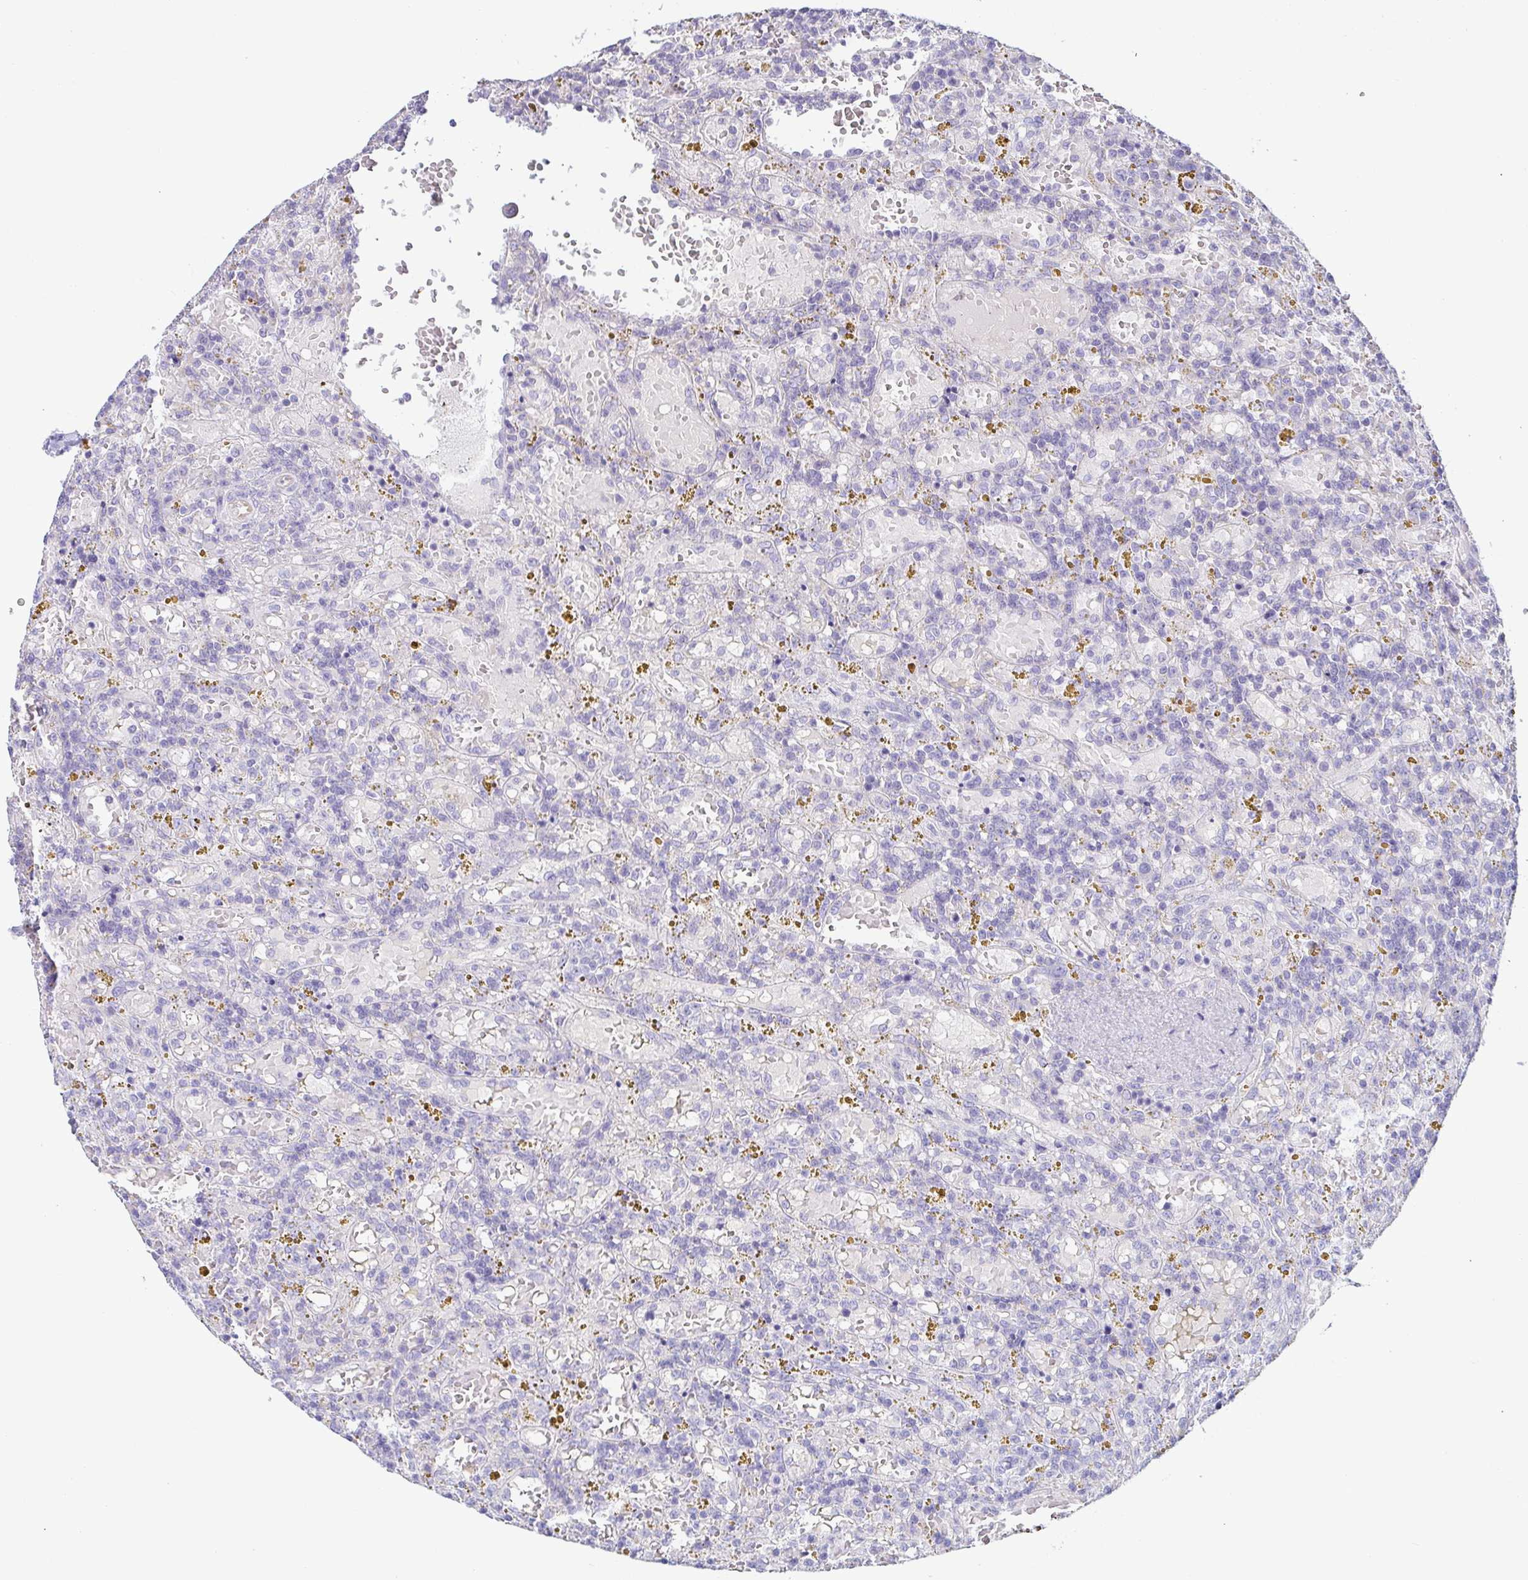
{"staining": {"intensity": "negative", "quantity": "none", "location": "none"}, "tissue": "lymphoma", "cell_type": "Tumor cells", "image_type": "cancer", "snomed": [{"axis": "morphology", "description": "Malignant lymphoma, non-Hodgkin's type, Low grade"}, {"axis": "topography", "description": "Spleen"}], "caption": "High power microscopy photomicrograph of an IHC image of lymphoma, revealing no significant expression in tumor cells.", "gene": "PRR27", "patient": {"sex": "female", "age": 65}}